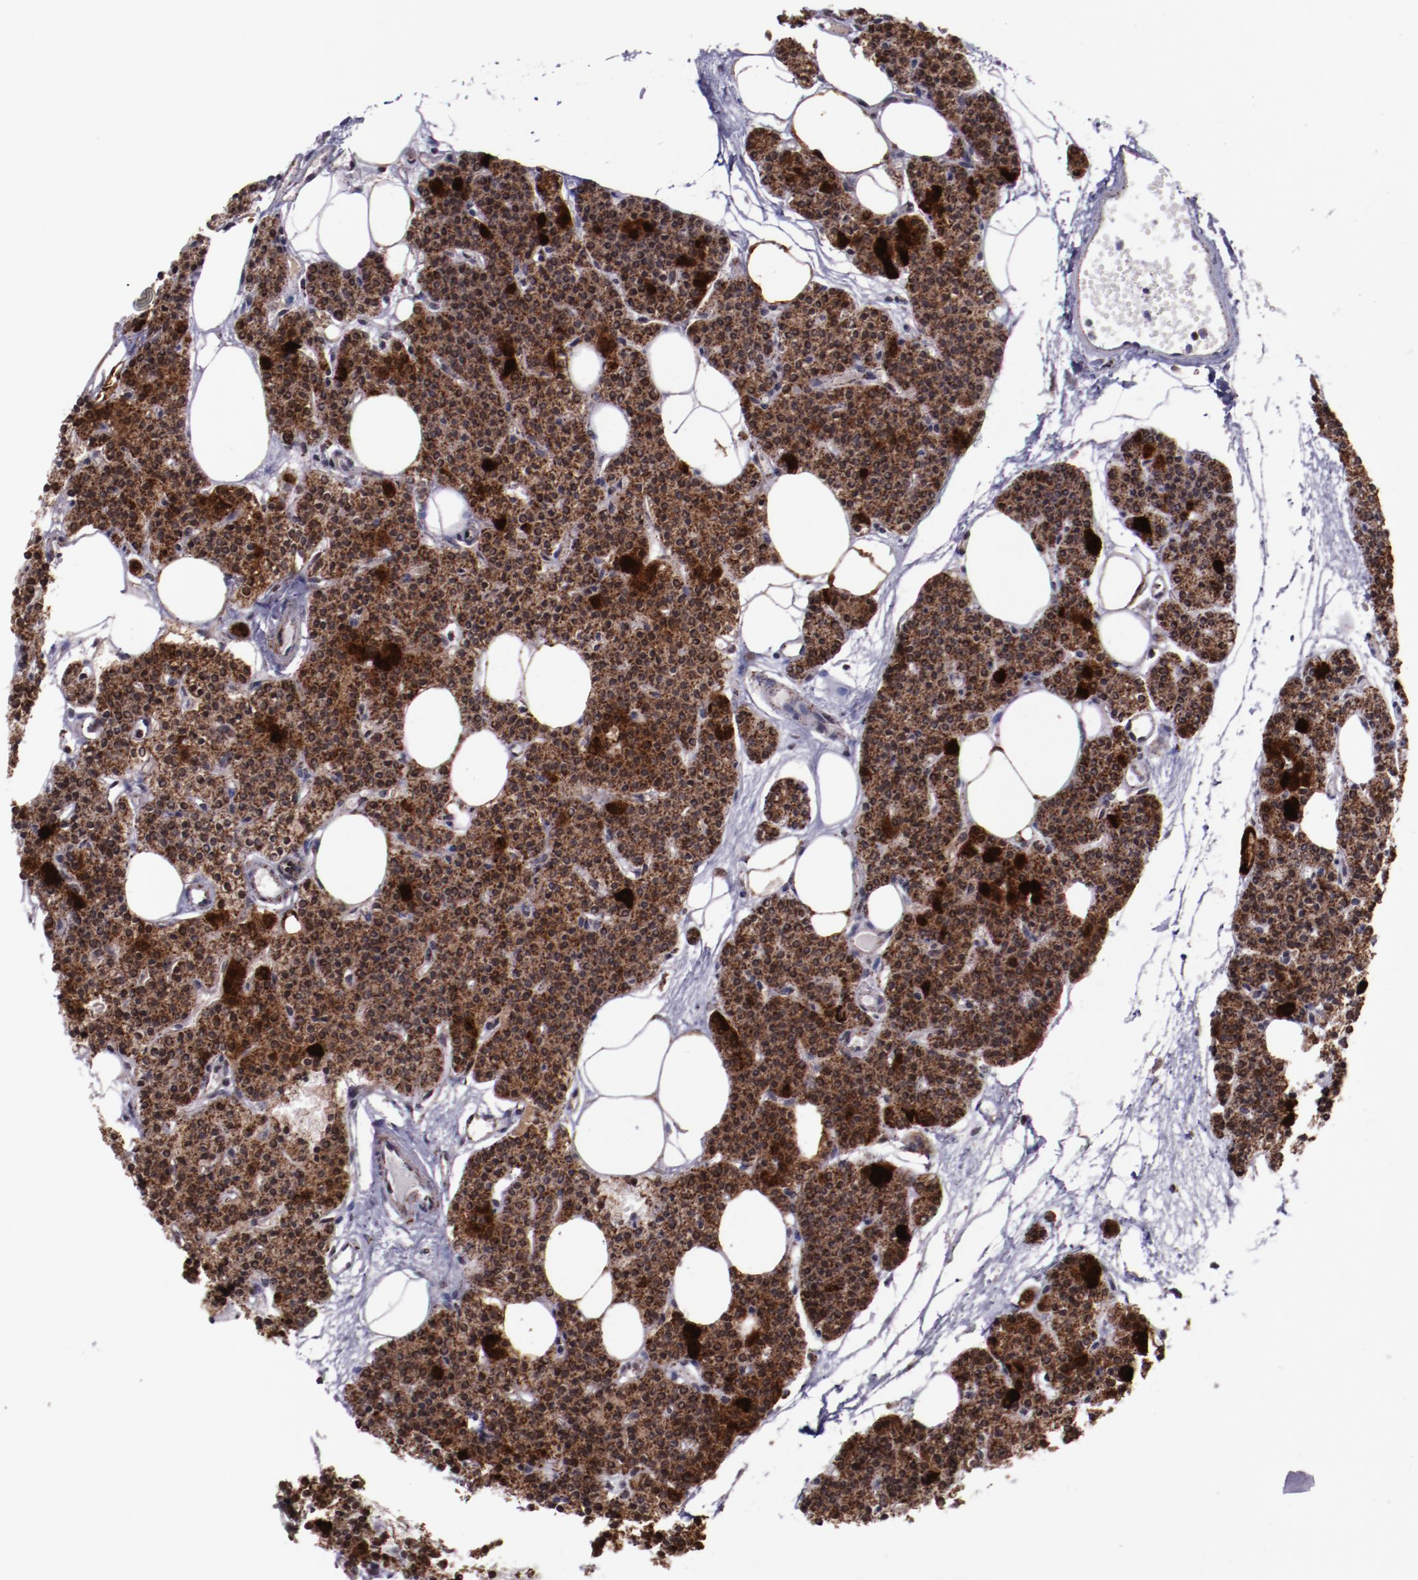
{"staining": {"intensity": "strong", "quantity": ">75%", "location": "cytoplasmic/membranous"}, "tissue": "parathyroid gland", "cell_type": "Glandular cells", "image_type": "normal", "snomed": [{"axis": "morphology", "description": "Normal tissue, NOS"}, {"axis": "topography", "description": "Parathyroid gland"}], "caption": "Immunohistochemical staining of benign parathyroid gland exhibits strong cytoplasmic/membranous protein positivity in approximately >75% of glandular cells.", "gene": "LONP1", "patient": {"sex": "male", "age": 24}}